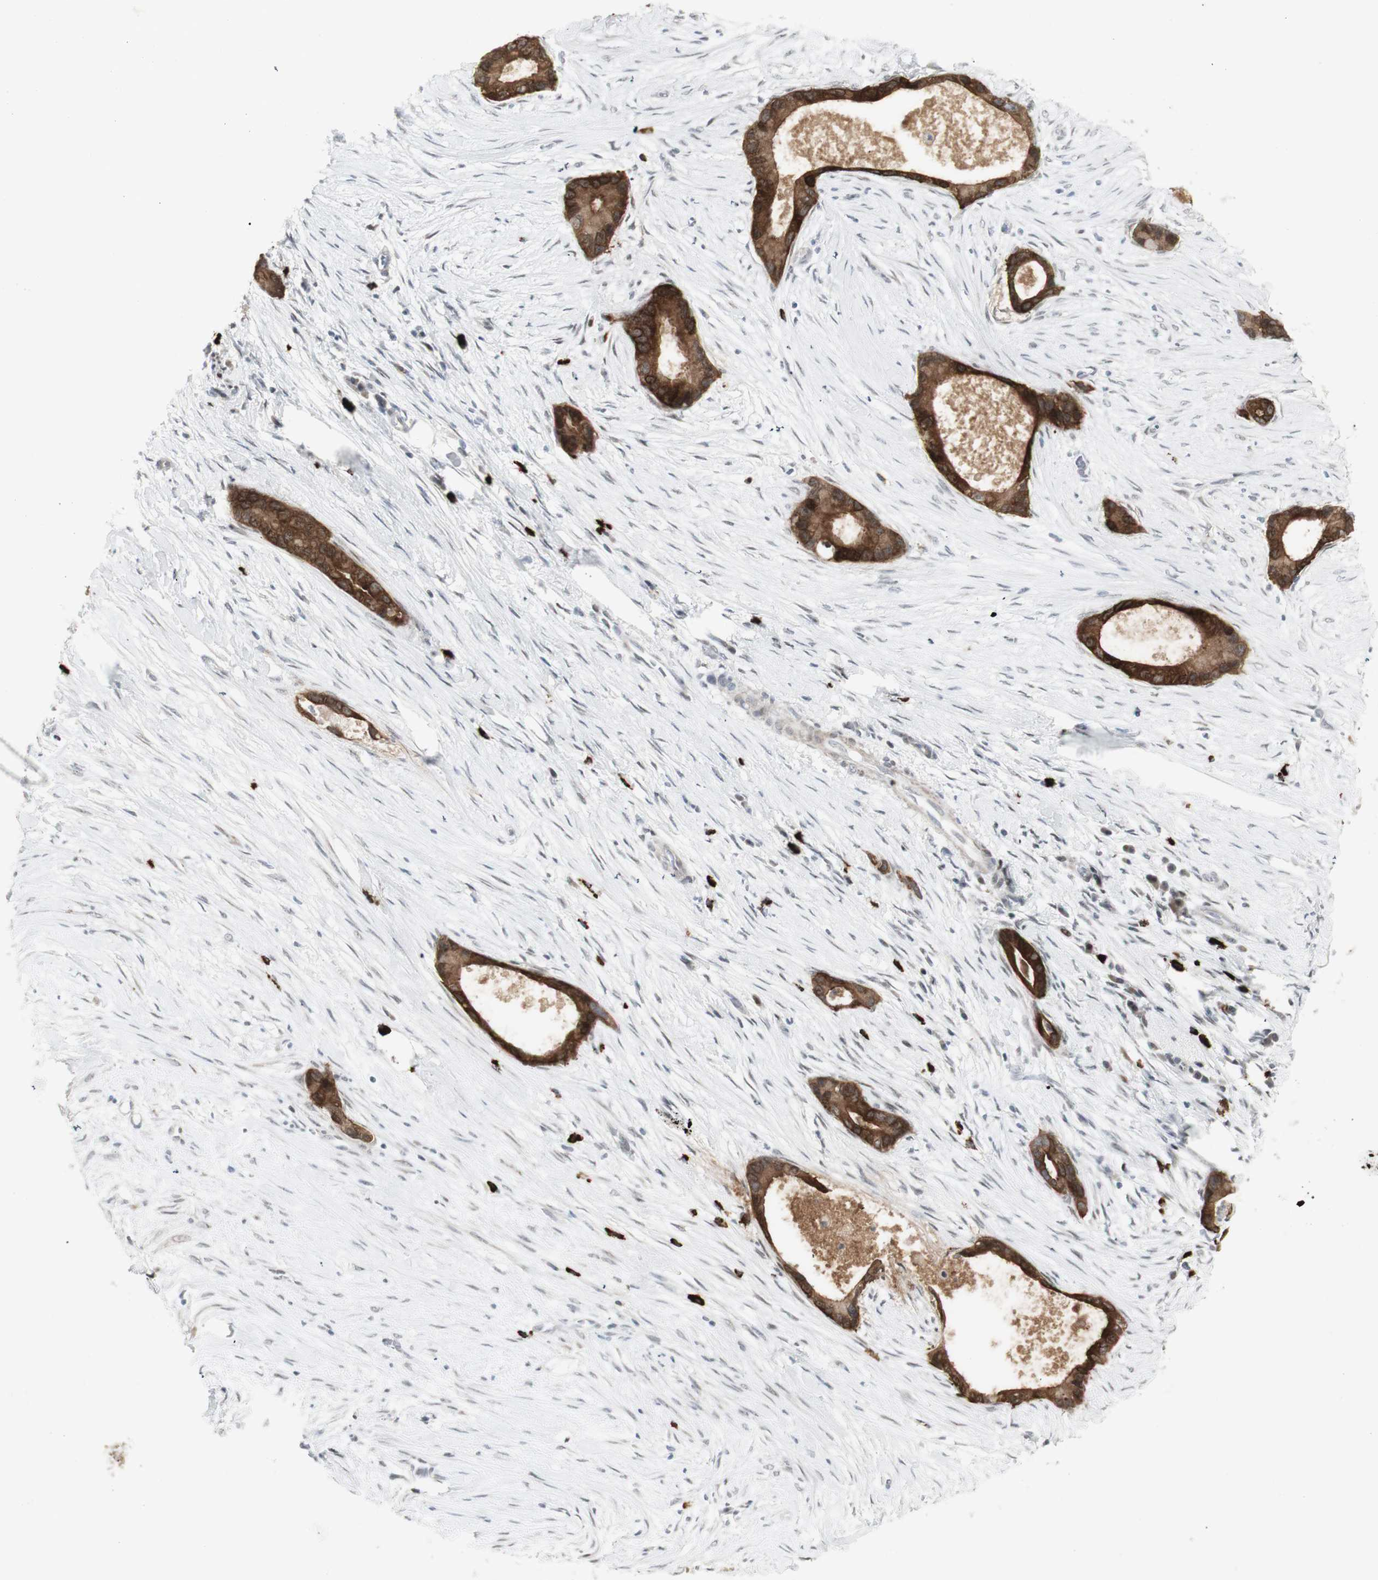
{"staining": {"intensity": "strong", "quantity": ">75%", "location": "cytoplasmic/membranous"}, "tissue": "liver cancer", "cell_type": "Tumor cells", "image_type": "cancer", "snomed": [{"axis": "morphology", "description": "Cholangiocarcinoma"}, {"axis": "topography", "description": "Liver"}], "caption": "Cholangiocarcinoma (liver) stained with a protein marker shows strong staining in tumor cells.", "gene": "C1orf116", "patient": {"sex": "female", "age": 55}}